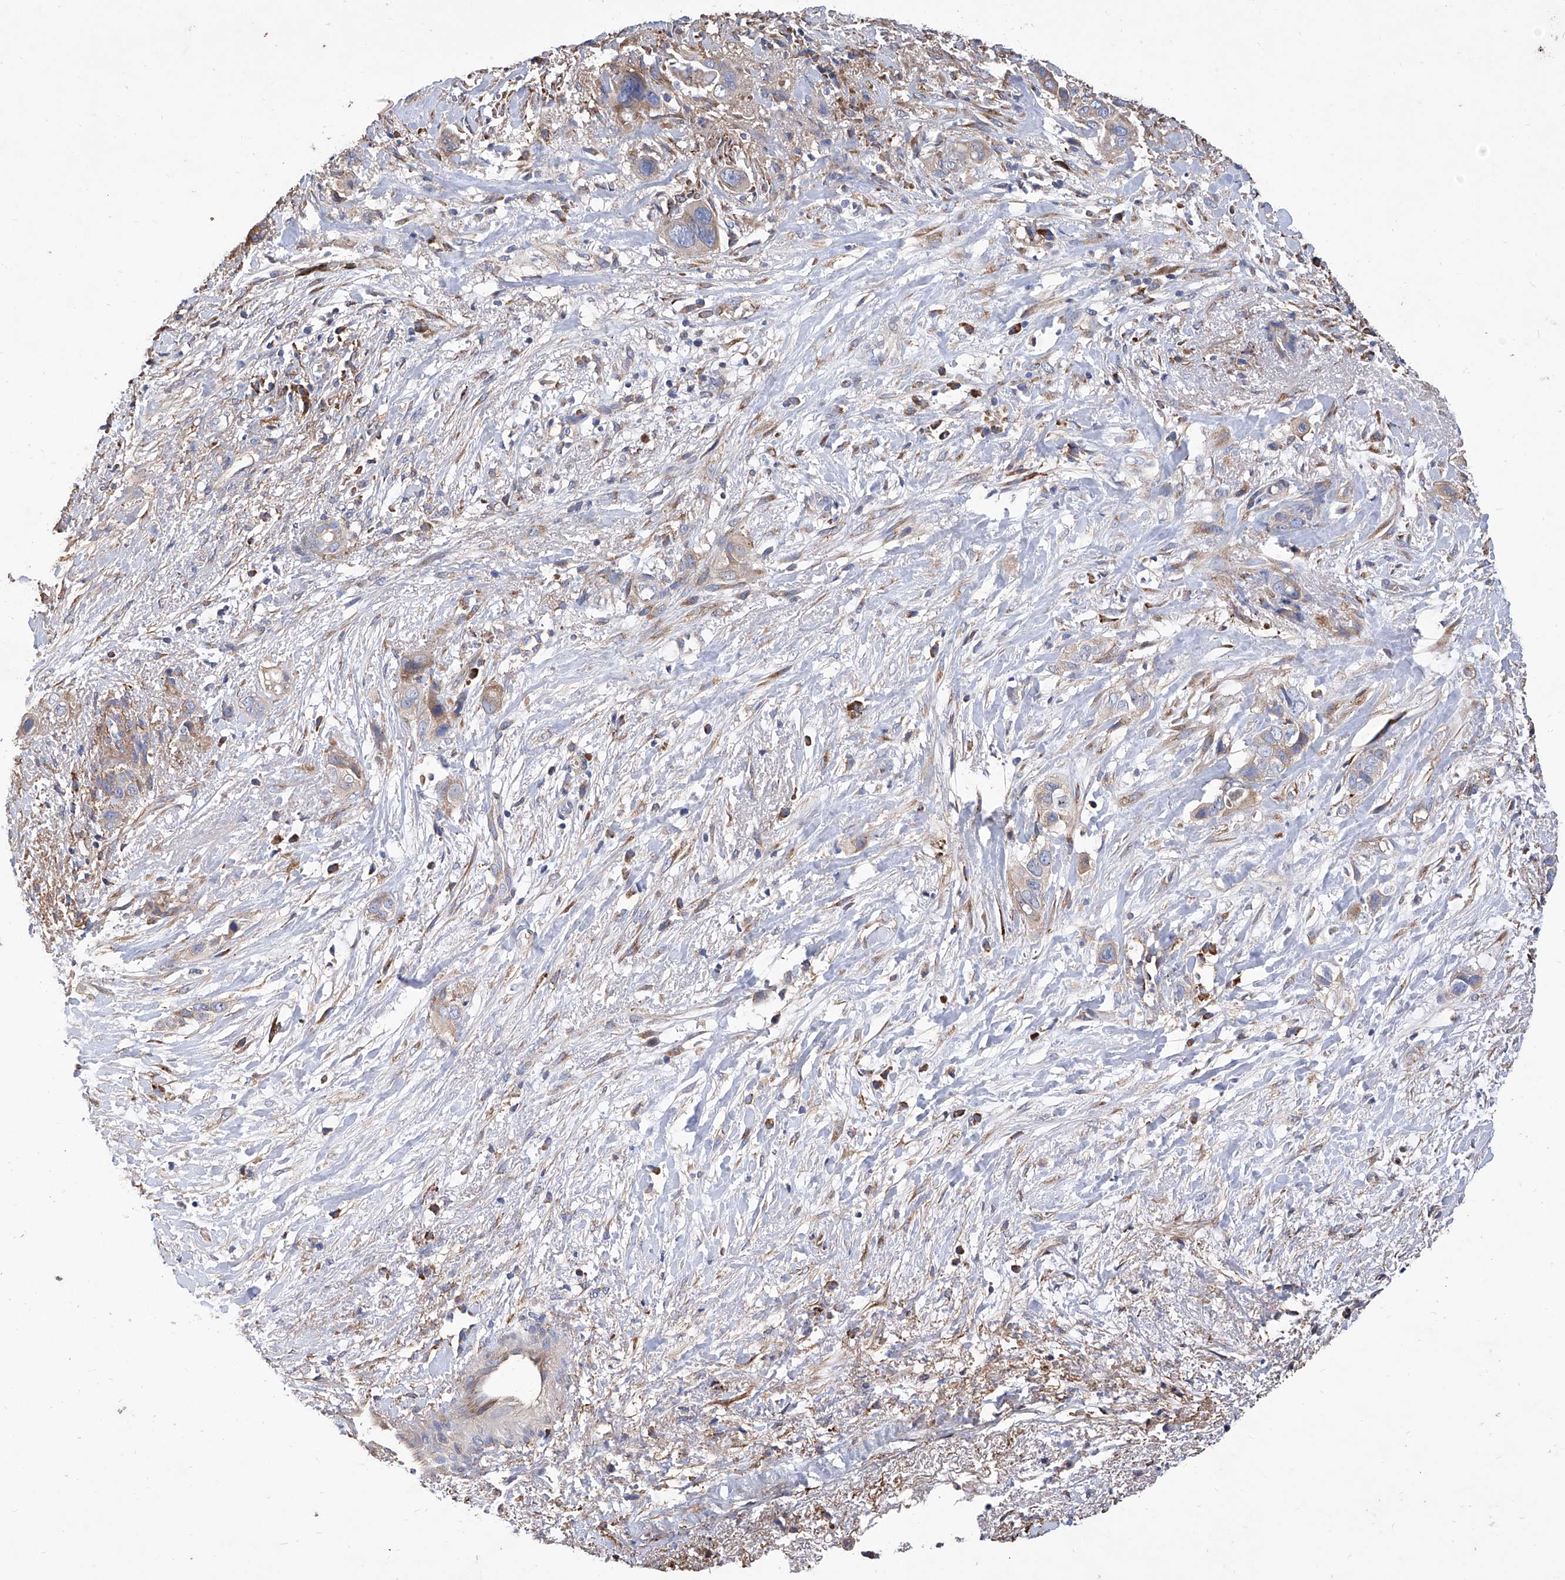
{"staining": {"intensity": "weak", "quantity": "25%-75%", "location": "cytoplasmic/membranous"}, "tissue": "liver cancer", "cell_type": "Tumor cells", "image_type": "cancer", "snomed": [{"axis": "morphology", "description": "Cholangiocarcinoma"}, {"axis": "topography", "description": "Liver"}], "caption": "This histopathology image exhibits immunohistochemistry staining of liver cancer, with low weak cytoplasmic/membranous staining in about 25%-75% of tumor cells.", "gene": "INPP5B", "patient": {"sex": "female", "age": 79}}